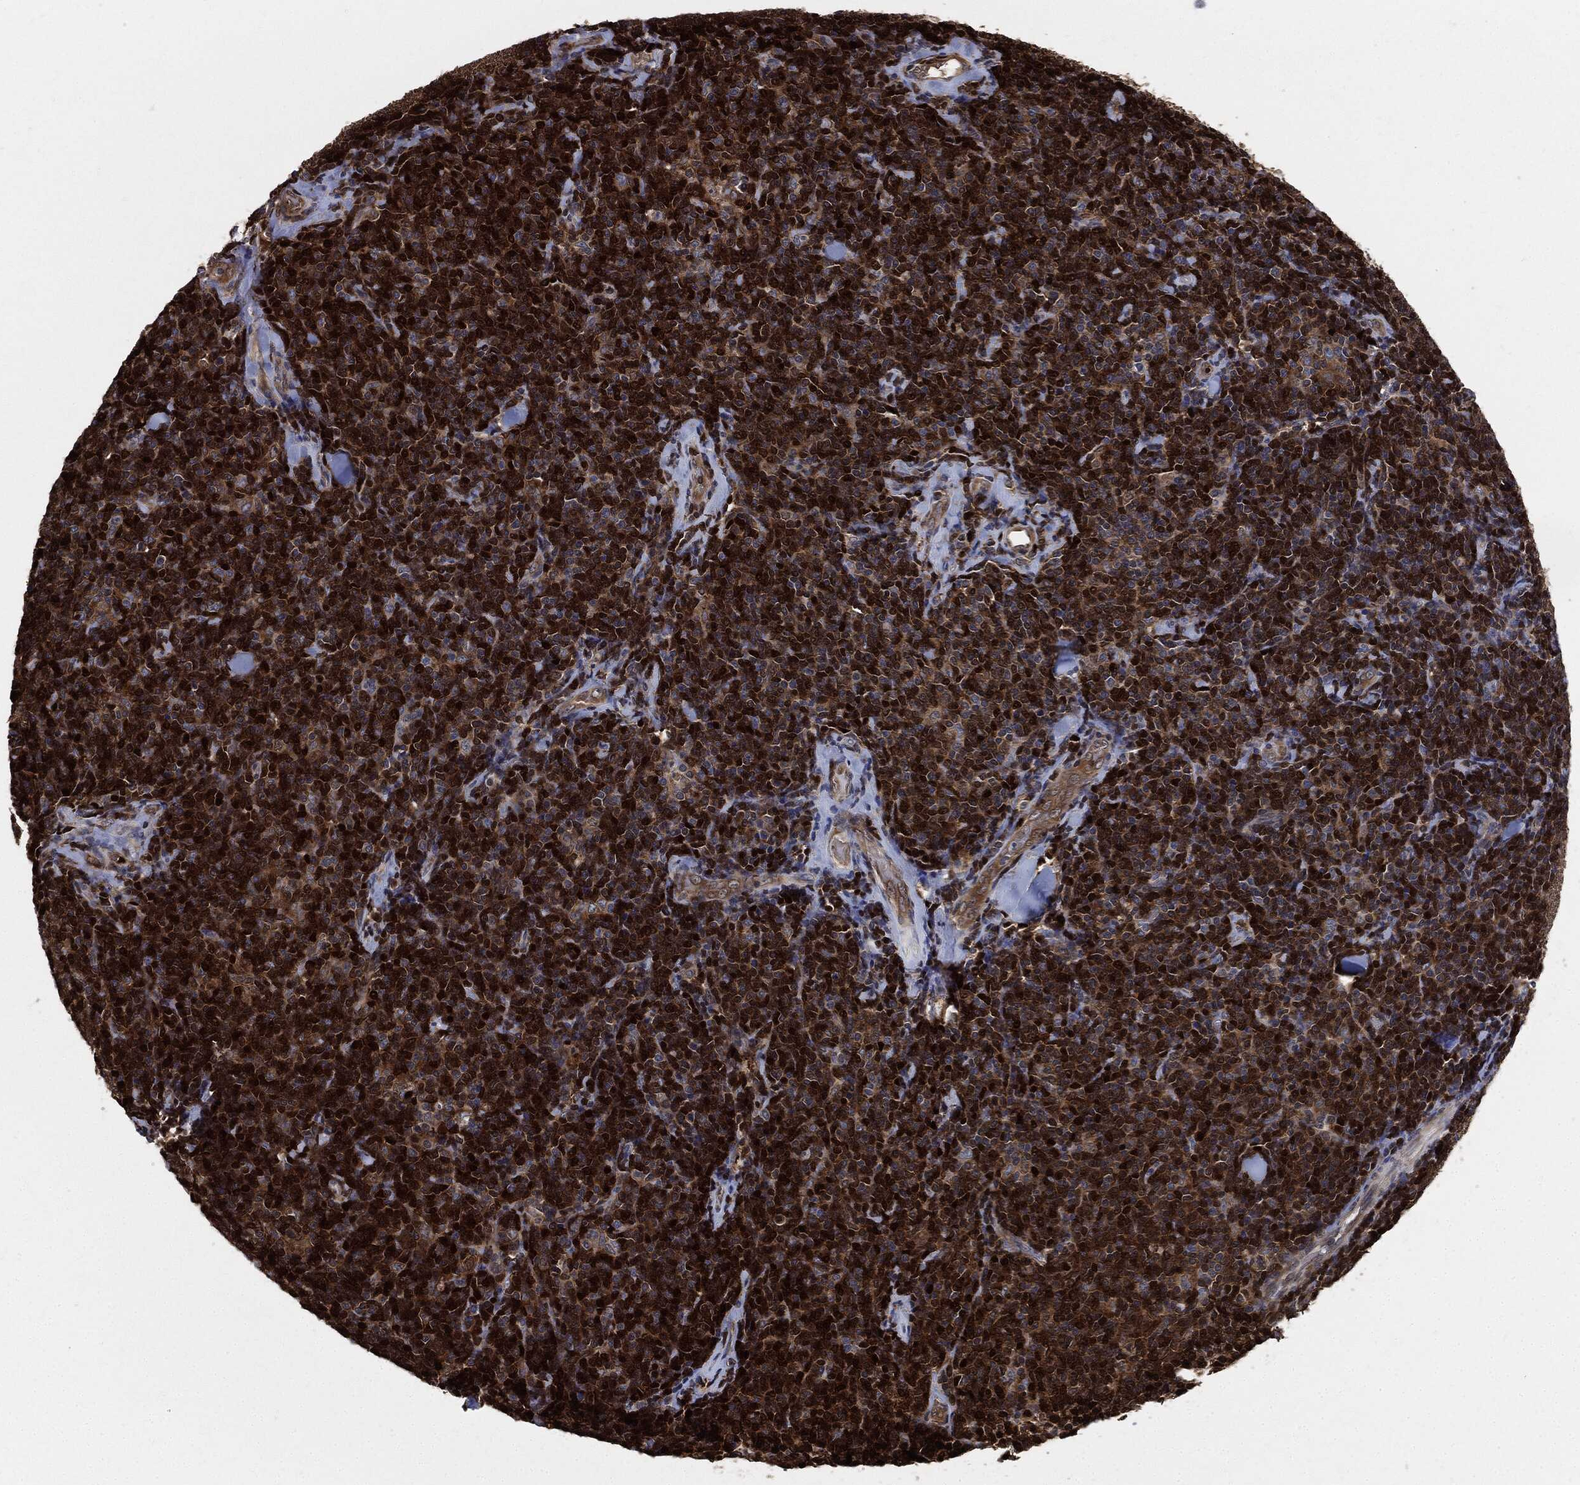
{"staining": {"intensity": "strong", "quantity": ">75%", "location": "cytoplasmic/membranous,nuclear"}, "tissue": "lymphoma", "cell_type": "Tumor cells", "image_type": "cancer", "snomed": [{"axis": "morphology", "description": "Malignant lymphoma, non-Hodgkin's type, Low grade"}, {"axis": "topography", "description": "Lymph node"}], "caption": "Brown immunohistochemical staining in lymphoma demonstrates strong cytoplasmic/membranous and nuclear staining in approximately >75% of tumor cells. (Brightfield microscopy of DAB IHC at high magnification).", "gene": "PRDX2", "patient": {"sex": "female", "age": 56}}